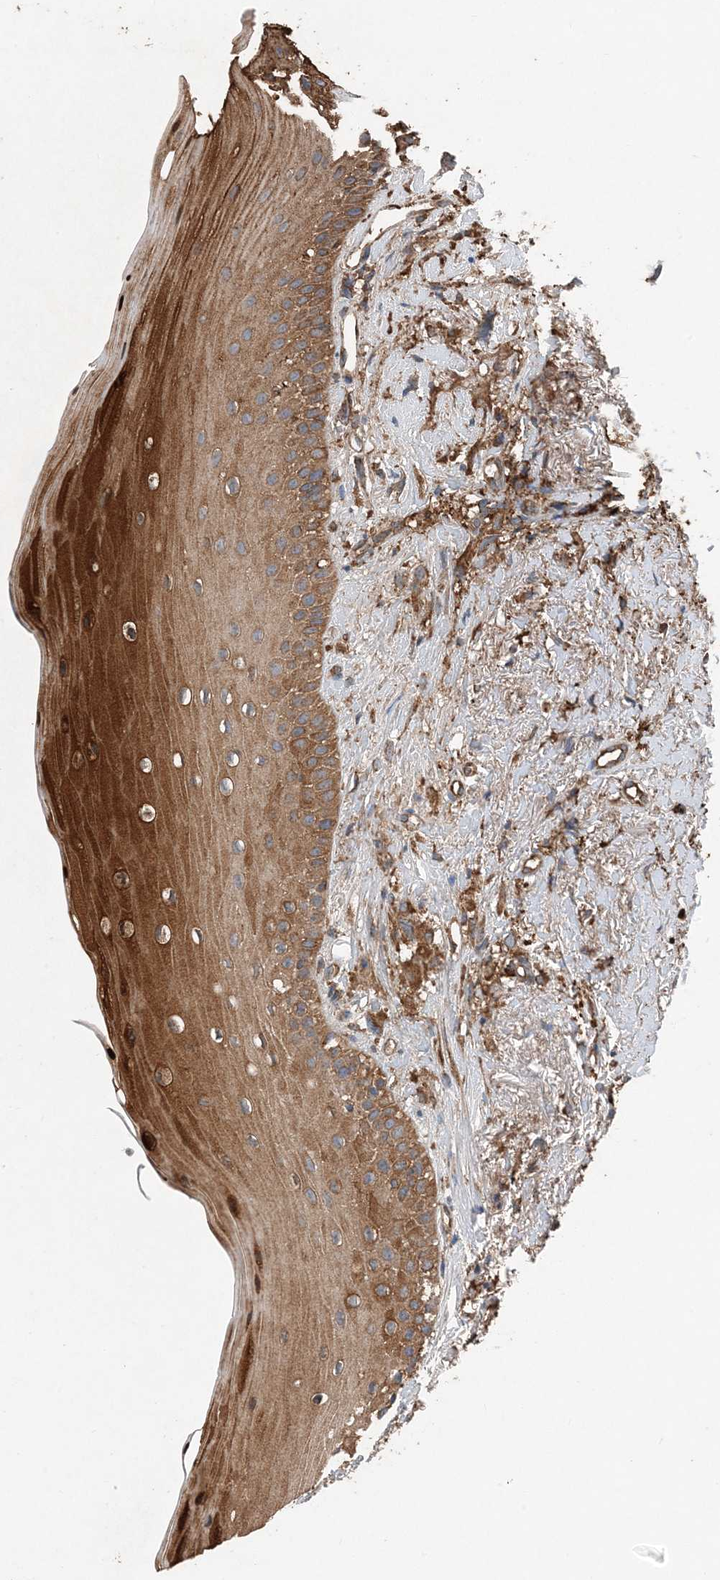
{"staining": {"intensity": "strong", "quantity": ">75%", "location": "cytoplasmic/membranous"}, "tissue": "oral mucosa", "cell_type": "Squamous epithelial cells", "image_type": "normal", "snomed": [{"axis": "morphology", "description": "Normal tissue, NOS"}, {"axis": "topography", "description": "Oral tissue"}], "caption": "Immunohistochemistry of benign human oral mucosa demonstrates high levels of strong cytoplasmic/membranous positivity in about >75% of squamous epithelial cells.", "gene": "PDIA6", "patient": {"sex": "female", "age": 63}}